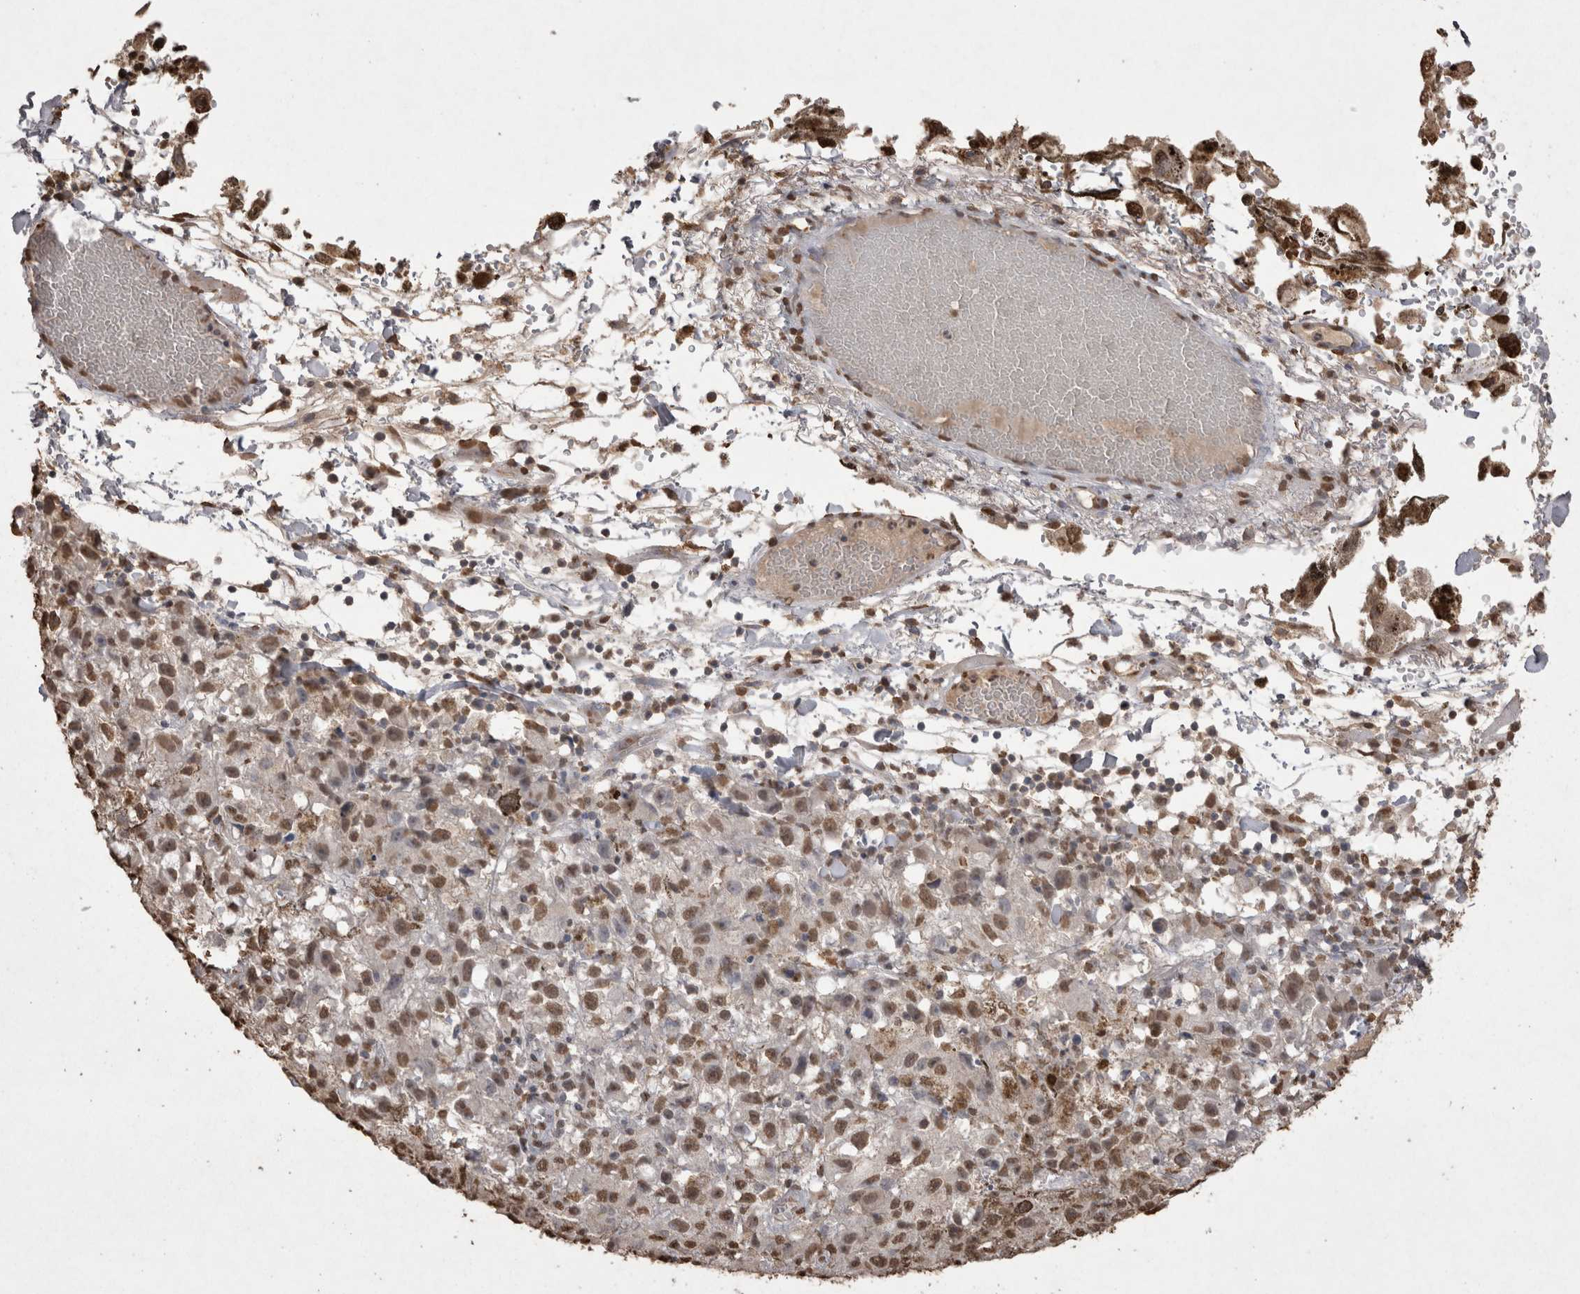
{"staining": {"intensity": "moderate", "quantity": ">75%", "location": "nuclear"}, "tissue": "melanoma", "cell_type": "Tumor cells", "image_type": "cancer", "snomed": [{"axis": "morphology", "description": "Malignant melanoma, NOS"}, {"axis": "topography", "description": "Skin"}], "caption": "A brown stain shows moderate nuclear expression of a protein in human malignant melanoma tumor cells.", "gene": "POU5F1", "patient": {"sex": "female", "age": 104}}